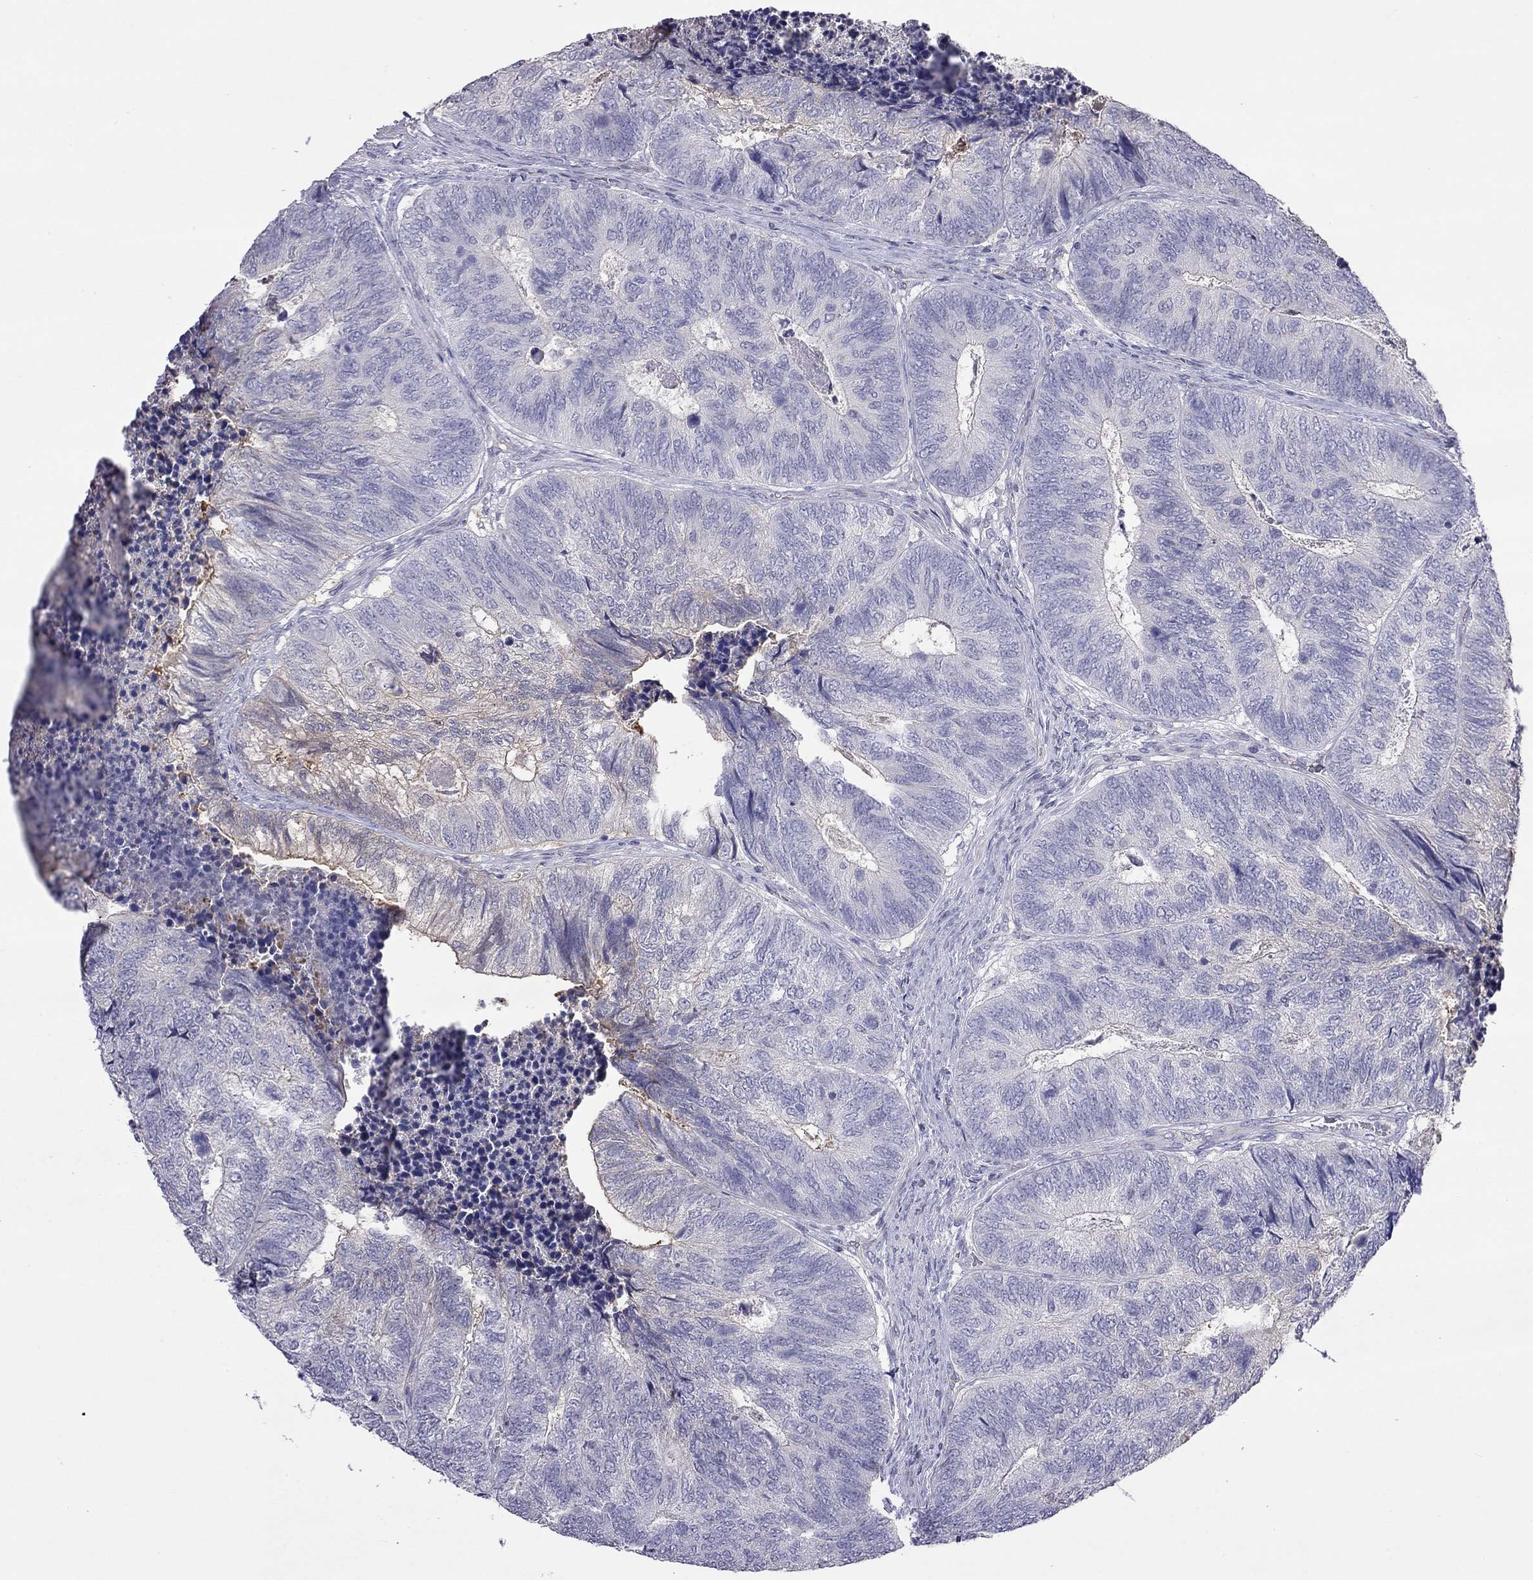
{"staining": {"intensity": "negative", "quantity": "none", "location": "none"}, "tissue": "colorectal cancer", "cell_type": "Tumor cells", "image_type": "cancer", "snomed": [{"axis": "morphology", "description": "Adenocarcinoma, NOS"}, {"axis": "topography", "description": "Colon"}], "caption": "A photomicrograph of human colorectal cancer (adenocarcinoma) is negative for staining in tumor cells.", "gene": "FEZ1", "patient": {"sex": "female", "age": 67}}